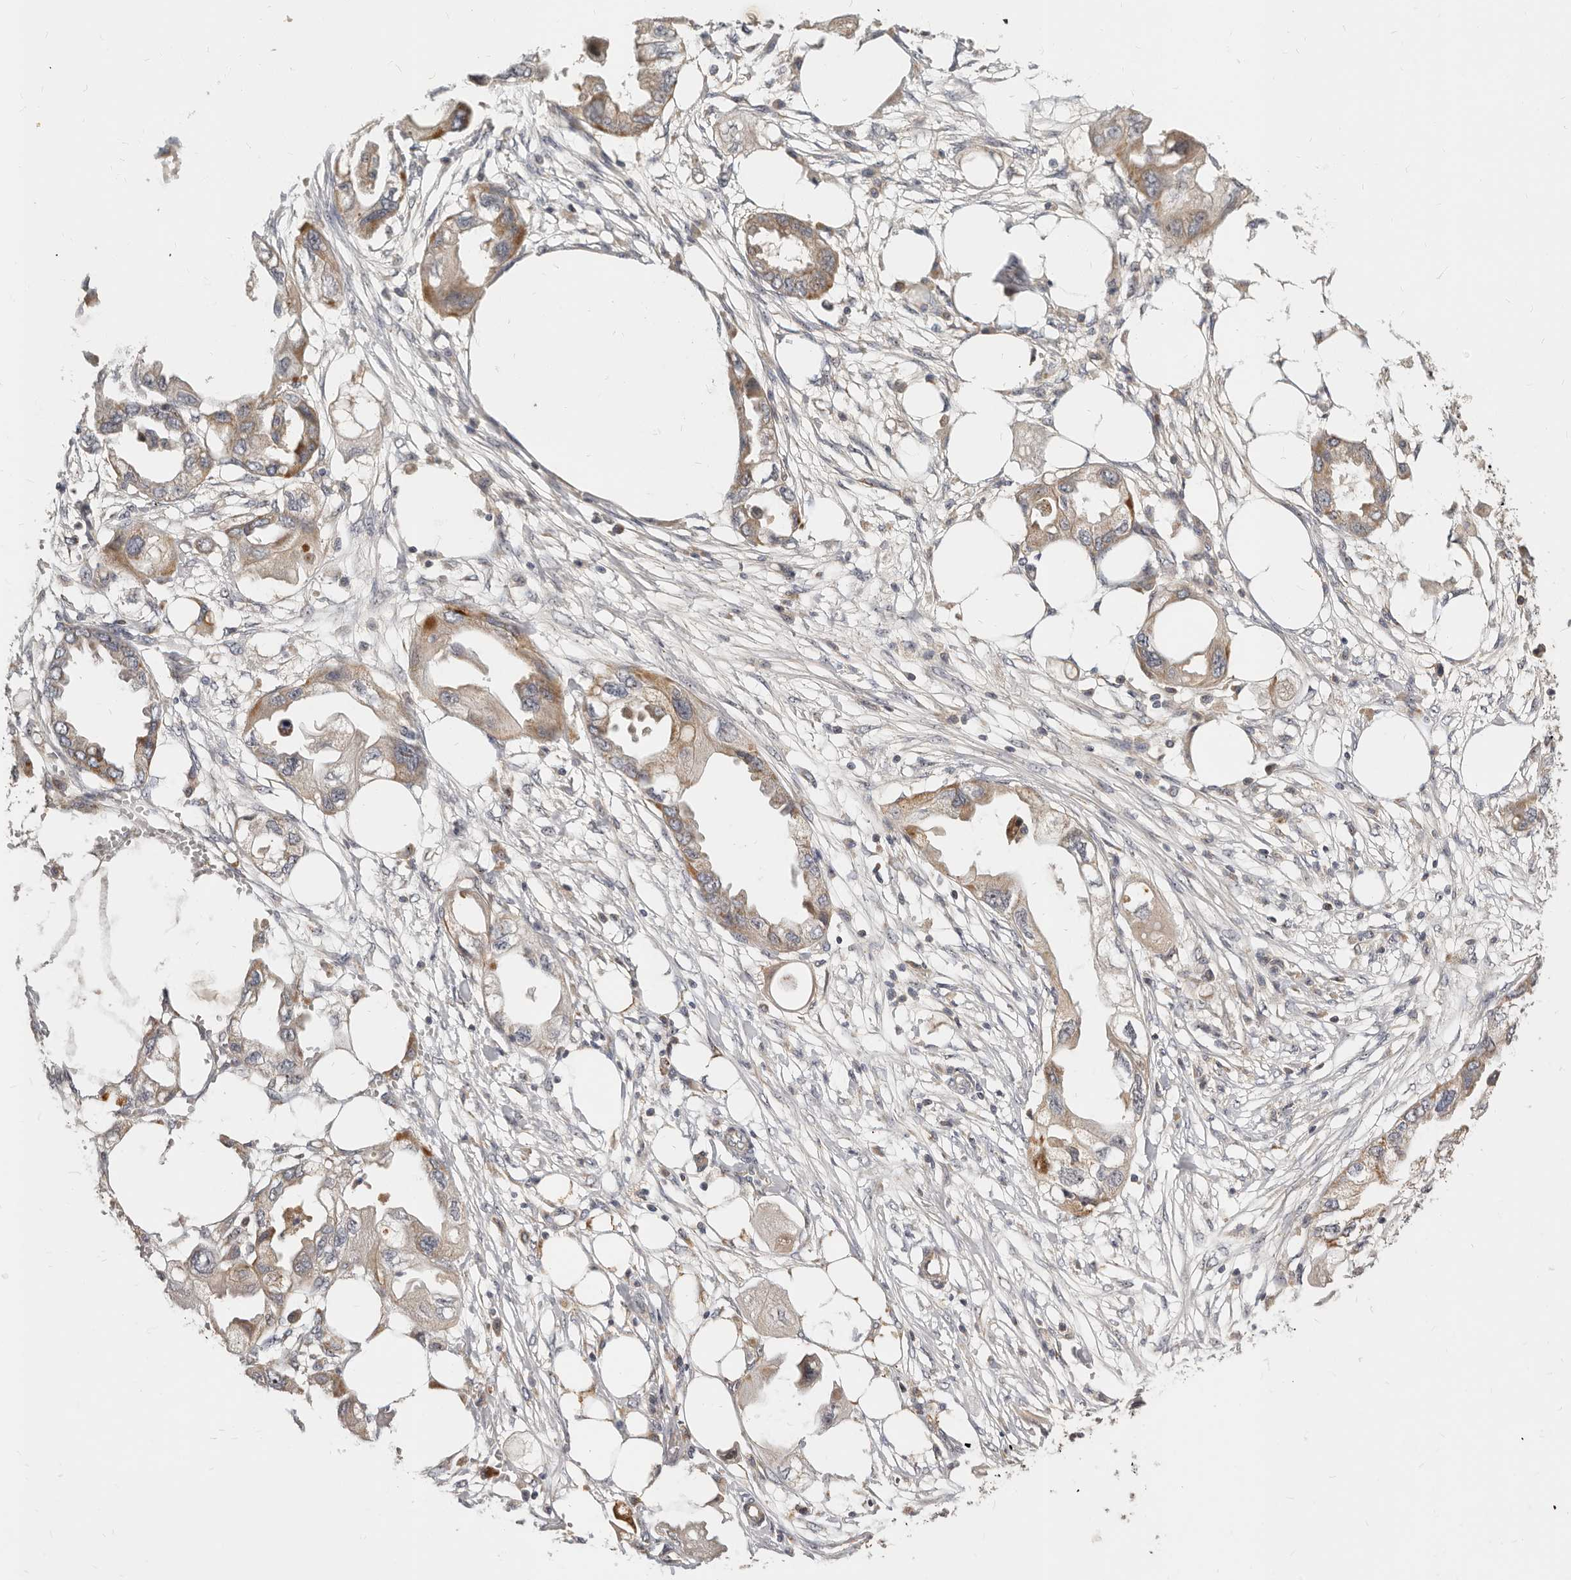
{"staining": {"intensity": "moderate", "quantity": "25%-75%", "location": "cytoplasmic/membranous"}, "tissue": "endometrial cancer", "cell_type": "Tumor cells", "image_type": "cancer", "snomed": [{"axis": "morphology", "description": "Adenocarcinoma, NOS"}, {"axis": "morphology", "description": "Adenocarcinoma, metastatic, NOS"}, {"axis": "topography", "description": "Adipose tissue"}, {"axis": "topography", "description": "Endometrium"}], "caption": "Endometrial cancer (metastatic adenocarcinoma) was stained to show a protein in brown. There is medium levels of moderate cytoplasmic/membranous expression in approximately 25%-75% of tumor cells.", "gene": "MICALL2", "patient": {"sex": "female", "age": 67}}